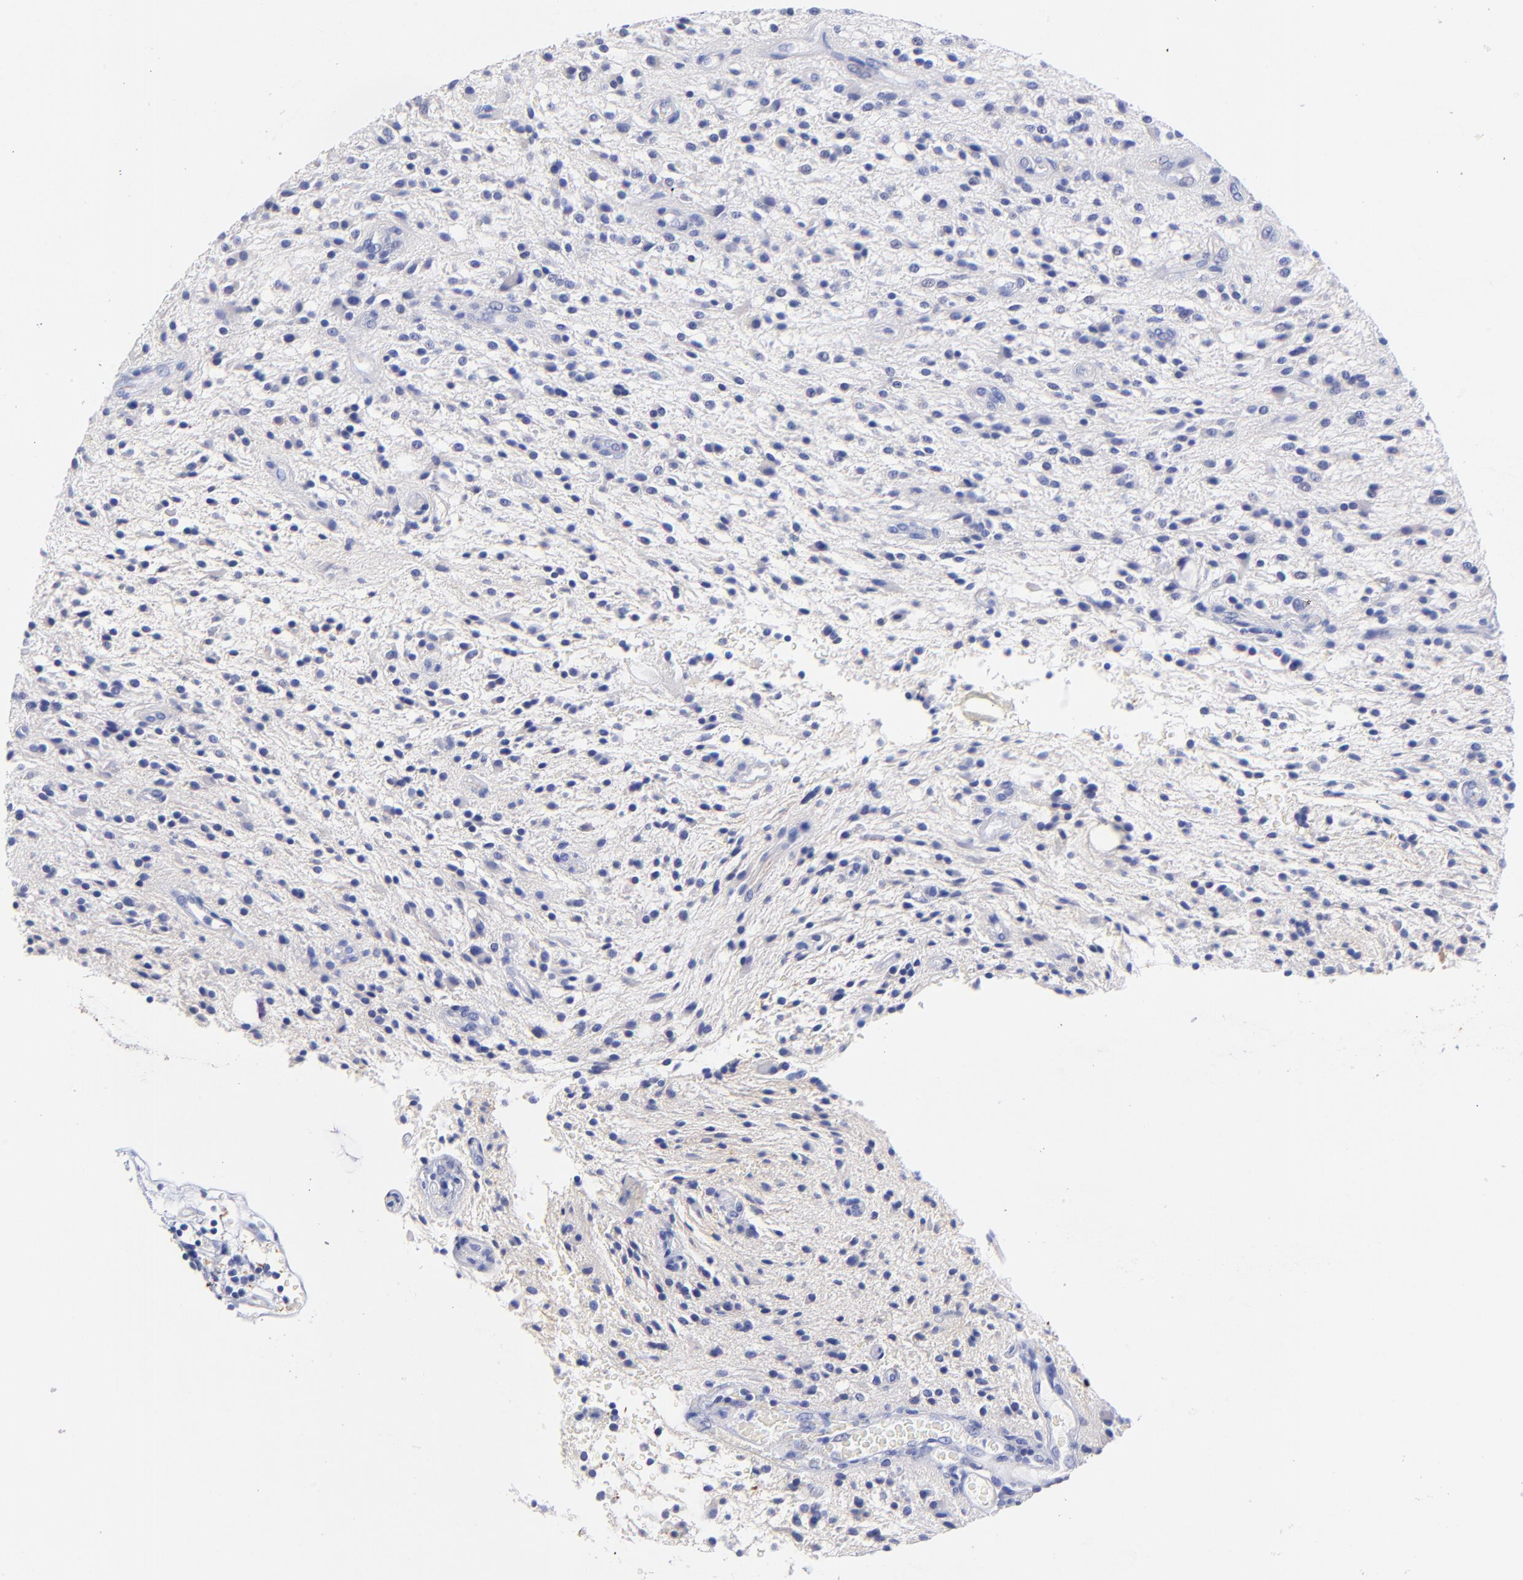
{"staining": {"intensity": "negative", "quantity": "none", "location": "none"}, "tissue": "glioma", "cell_type": "Tumor cells", "image_type": "cancer", "snomed": [{"axis": "morphology", "description": "Glioma, malignant, NOS"}, {"axis": "topography", "description": "Cerebellum"}], "caption": "This is an immunohistochemistry image of human malignant glioma. There is no staining in tumor cells.", "gene": "HORMAD2", "patient": {"sex": "female", "age": 10}}